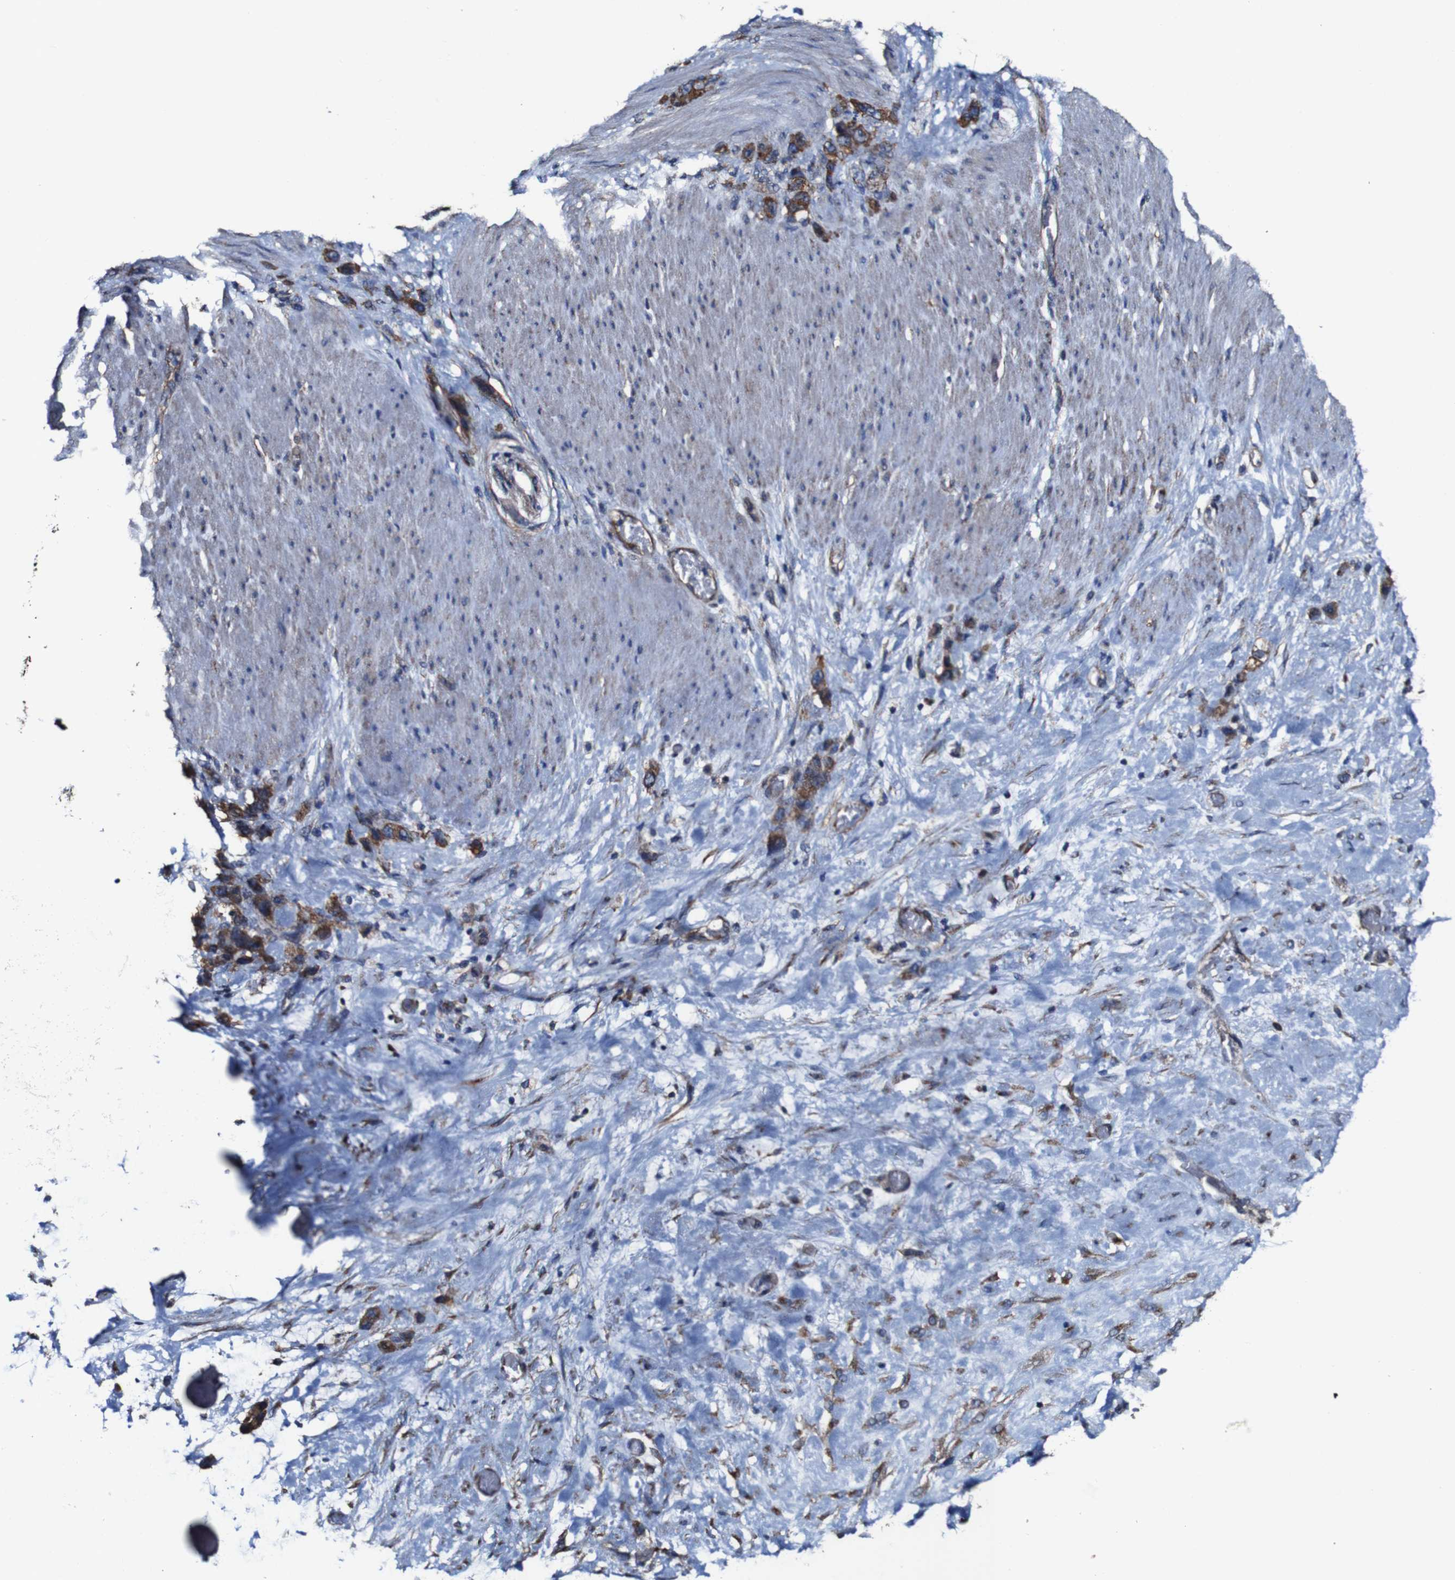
{"staining": {"intensity": "strong", "quantity": ">75%", "location": "cytoplasmic/membranous"}, "tissue": "stomach cancer", "cell_type": "Tumor cells", "image_type": "cancer", "snomed": [{"axis": "morphology", "description": "Adenocarcinoma, NOS"}, {"axis": "morphology", "description": "Adenocarcinoma, High grade"}, {"axis": "topography", "description": "Stomach, upper"}, {"axis": "topography", "description": "Stomach, lower"}], "caption": "Immunohistochemical staining of stomach cancer exhibits high levels of strong cytoplasmic/membranous protein positivity in about >75% of tumor cells.", "gene": "CSF1R", "patient": {"sex": "female", "age": 65}}